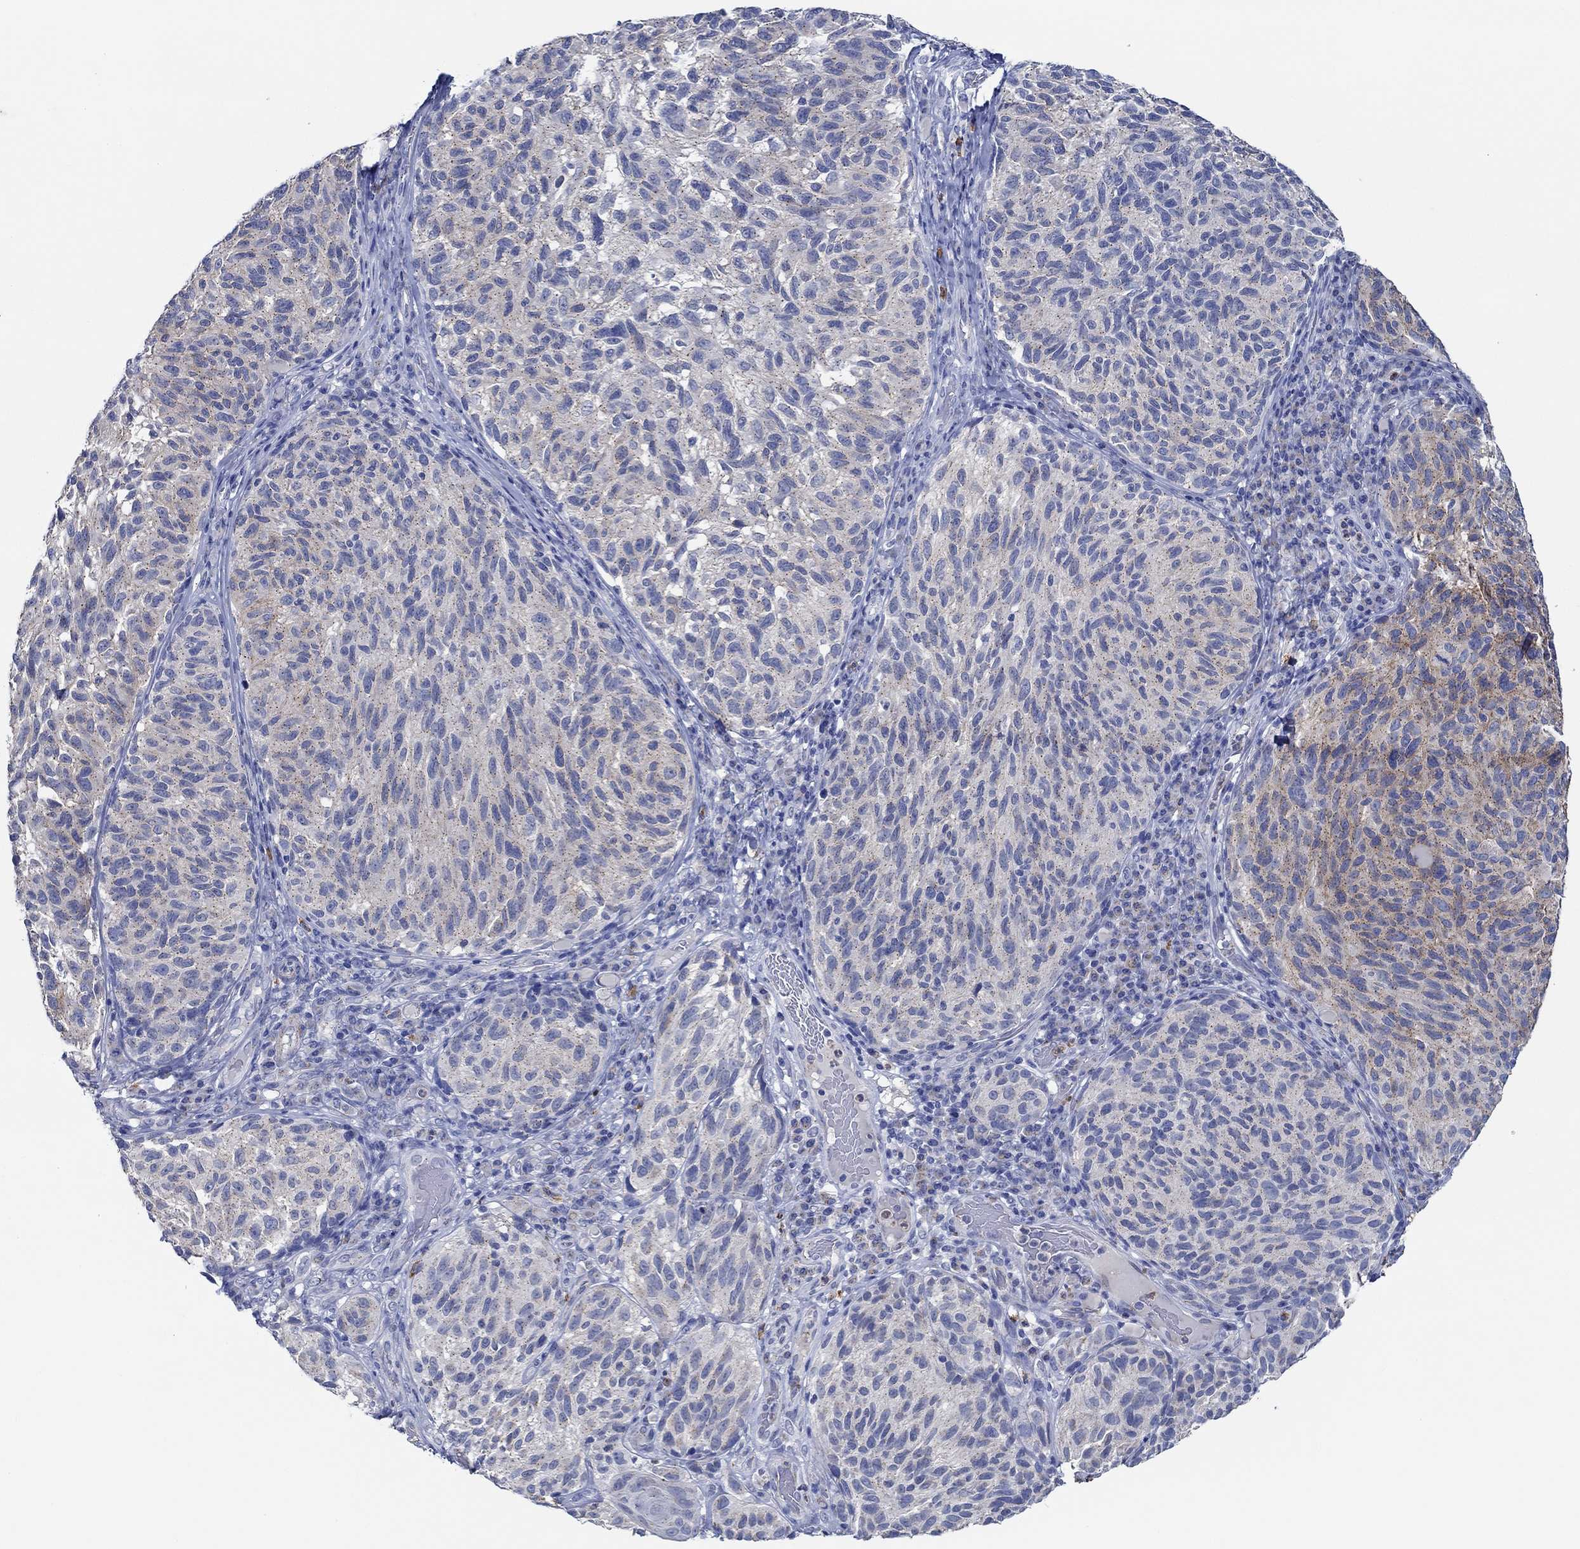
{"staining": {"intensity": "moderate", "quantity": "25%-75%", "location": "cytoplasmic/membranous"}, "tissue": "melanoma", "cell_type": "Tumor cells", "image_type": "cancer", "snomed": [{"axis": "morphology", "description": "Malignant melanoma, NOS"}, {"axis": "topography", "description": "Skin"}], "caption": "A brown stain highlights moderate cytoplasmic/membranous staining of a protein in malignant melanoma tumor cells.", "gene": "CPM", "patient": {"sex": "female", "age": 73}}